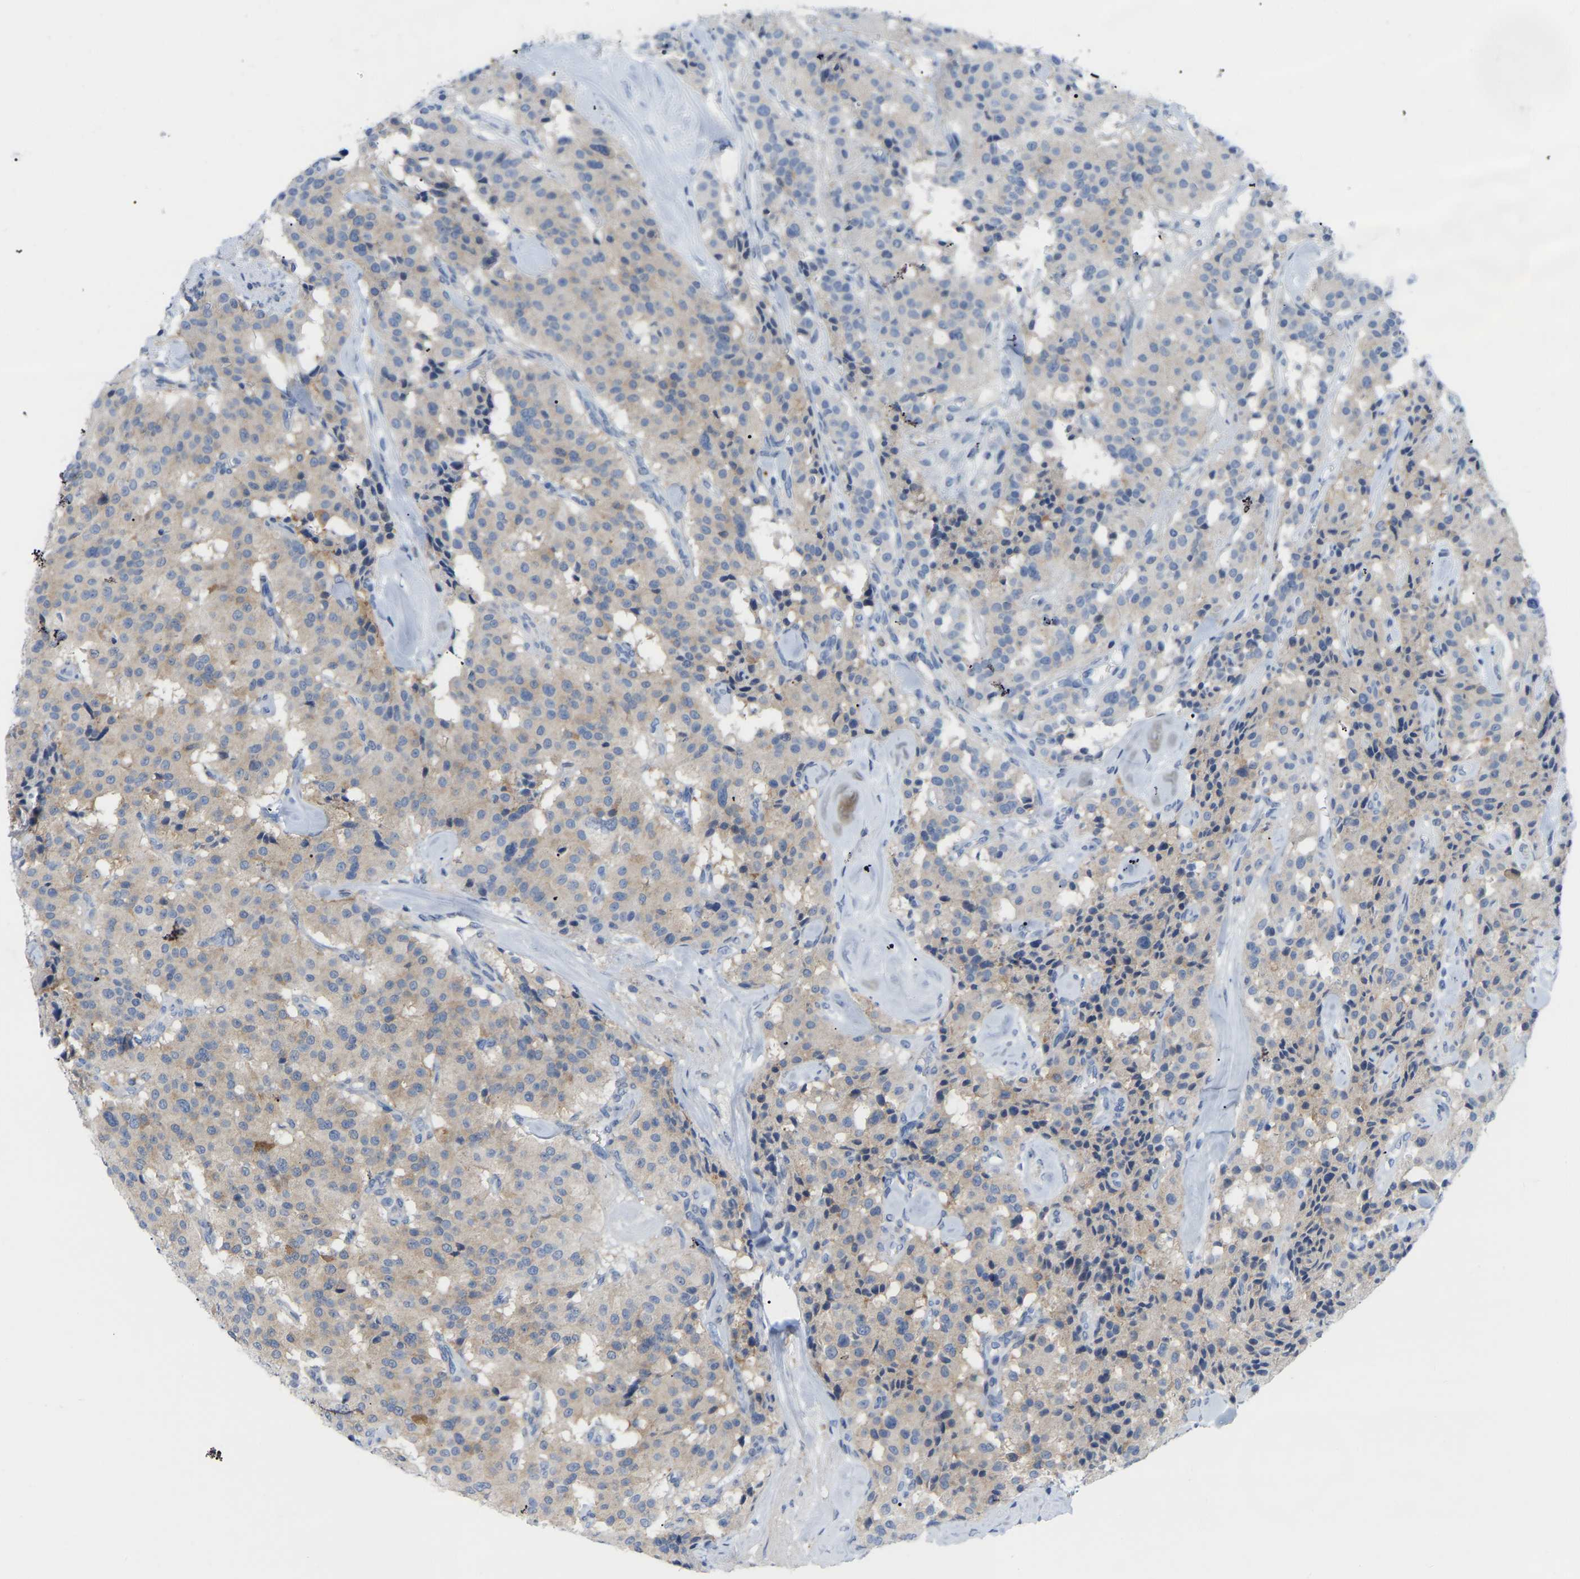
{"staining": {"intensity": "weak", "quantity": ">75%", "location": "cytoplasmic/membranous"}, "tissue": "carcinoid", "cell_type": "Tumor cells", "image_type": "cancer", "snomed": [{"axis": "morphology", "description": "Carcinoid, malignant, NOS"}, {"axis": "topography", "description": "Lung"}], "caption": "Immunohistochemical staining of carcinoid displays low levels of weak cytoplasmic/membranous protein staining in about >75% of tumor cells. (DAB IHC with brightfield microscopy, high magnification).", "gene": "ABTB2", "patient": {"sex": "male", "age": 30}}